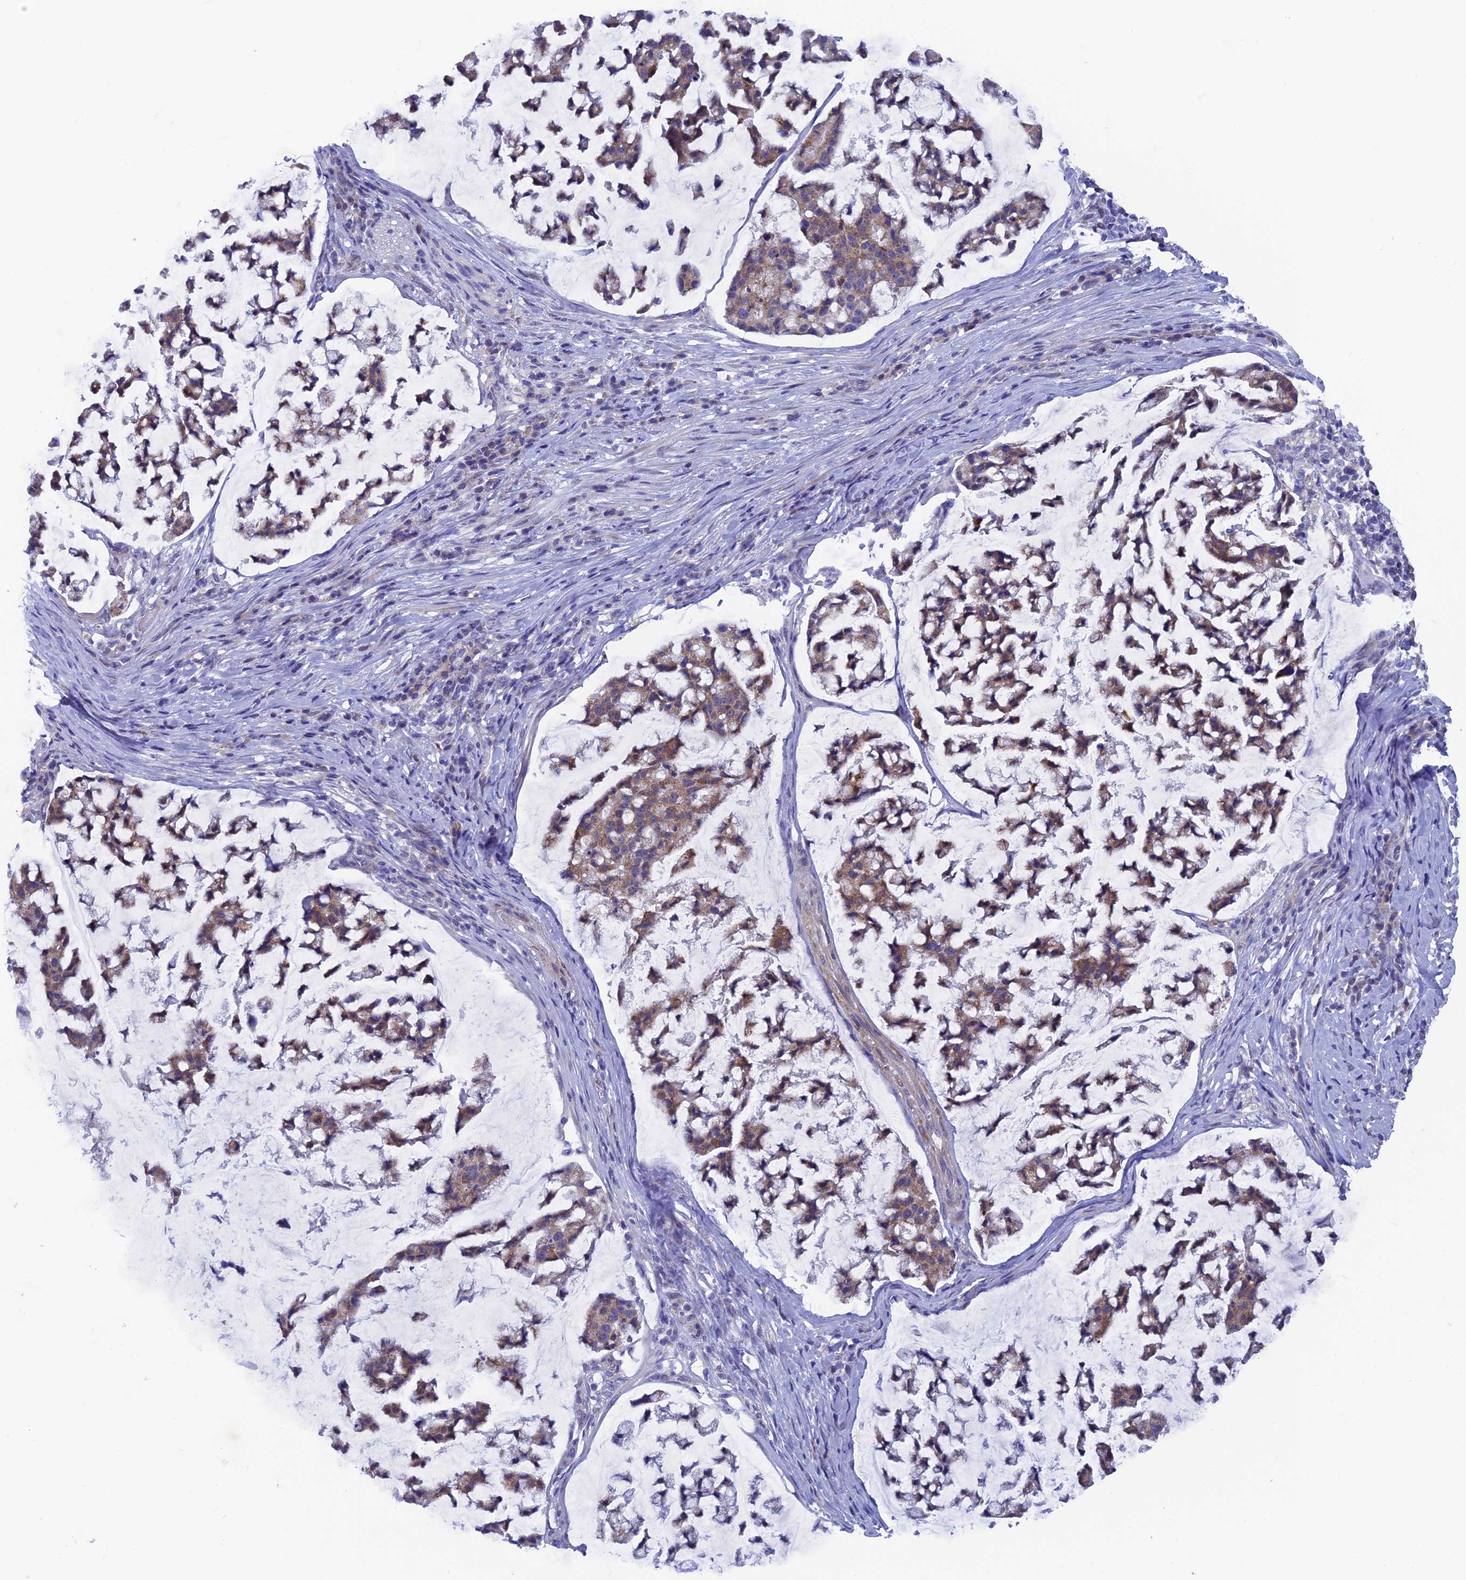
{"staining": {"intensity": "weak", "quantity": ">75%", "location": "cytoplasmic/membranous"}, "tissue": "stomach cancer", "cell_type": "Tumor cells", "image_type": "cancer", "snomed": [{"axis": "morphology", "description": "Adenocarcinoma, NOS"}, {"axis": "topography", "description": "Stomach, lower"}], "caption": "Stomach adenocarcinoma was stained to show a protein in brown. There is low levels of weak cytoplasmic/membranous expression in approximately >75% of tumor cells.", "gene": "AK4", "patient": {"sex": "male", "age": 67}}